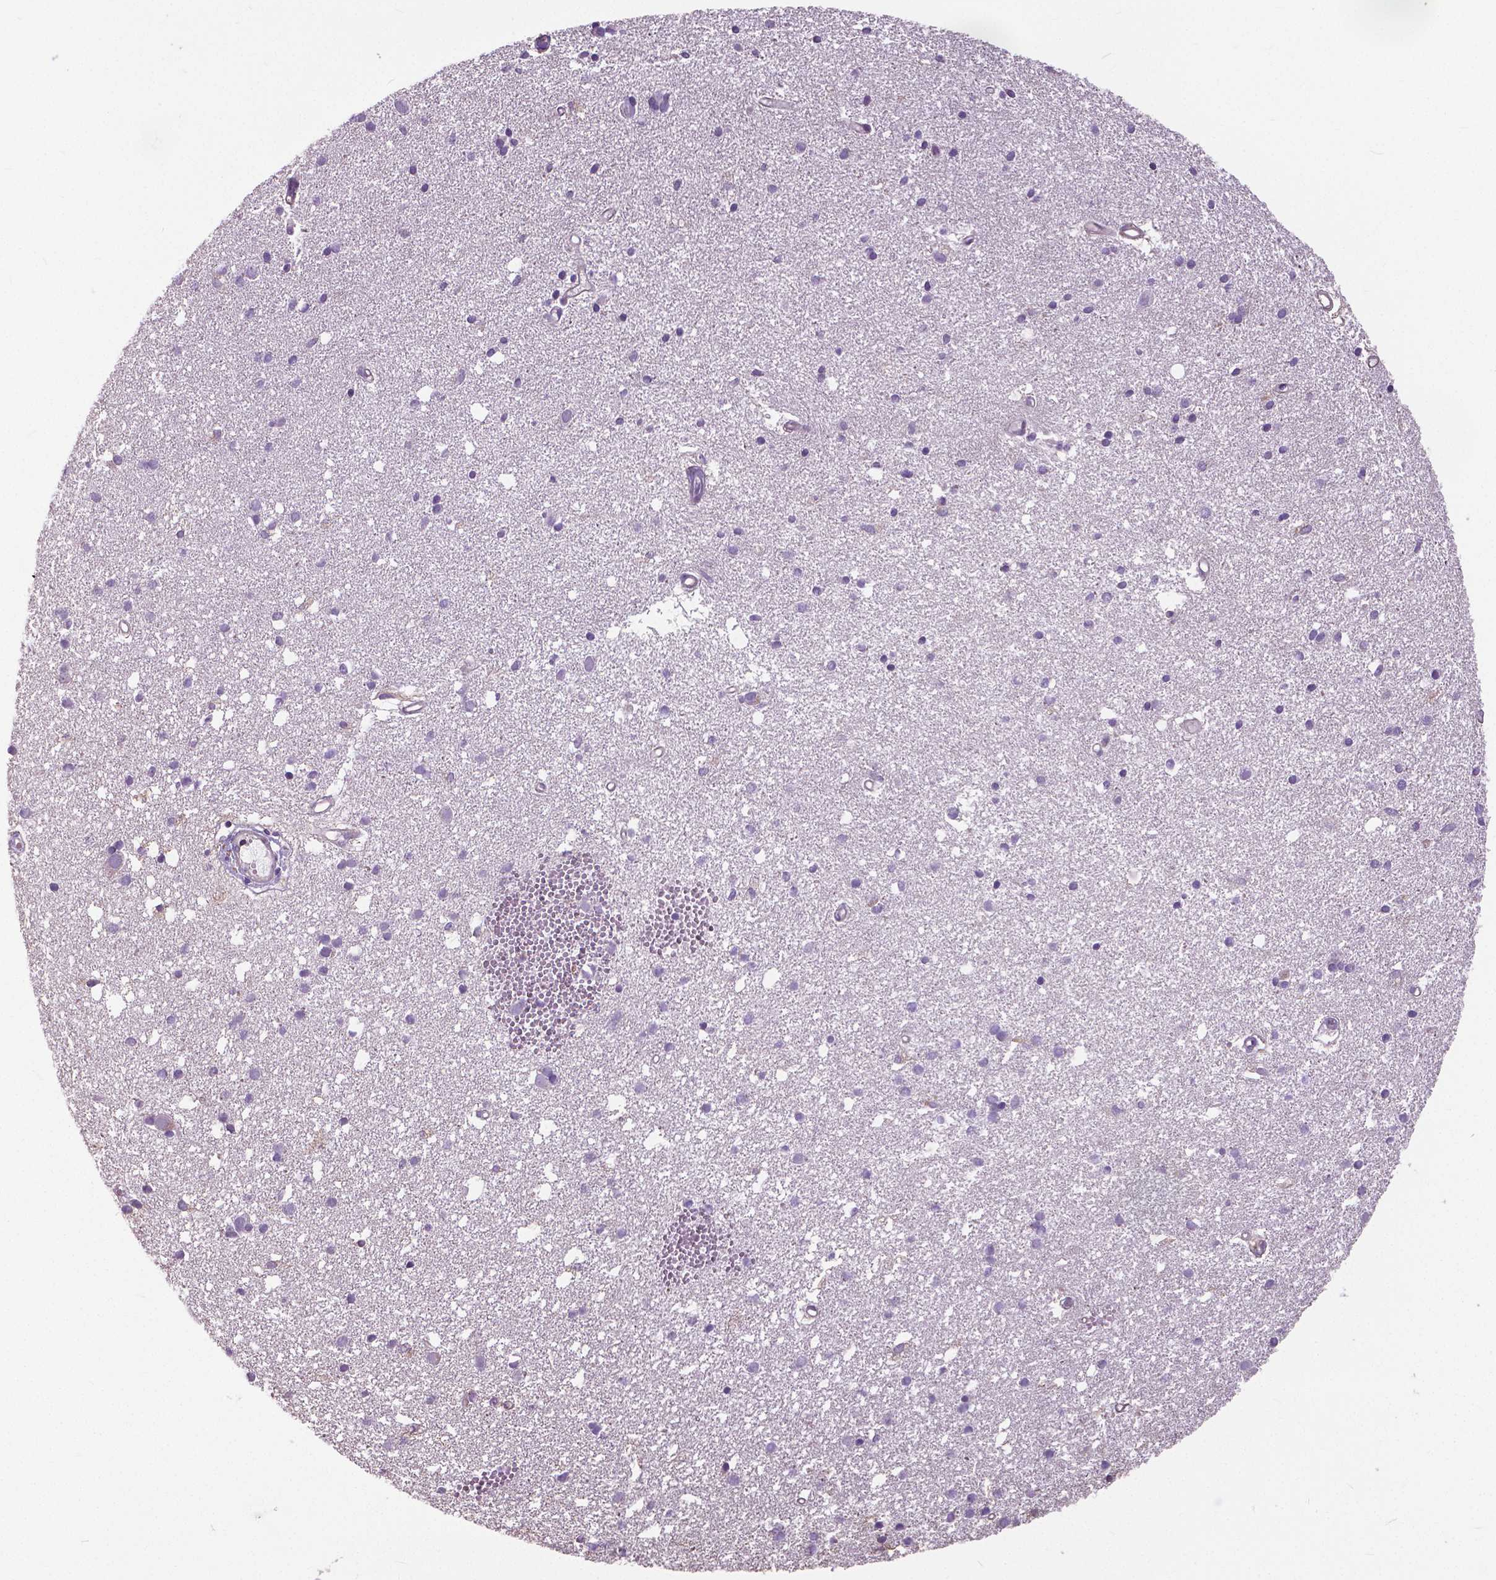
{"staining": {"intensity": "weak", "quantity": "25%-75%", "location": "cytoplasmic/membranous"}, "tissue": "cerebral cortex", "cell_type": "Endothelial cells", "image_type": "normal", "snomed": [{"axis": "morphology", "description": "Normal tissue, NOS"}, {"axis": "morphology", "description": "Glioma, malignant, High grade"}, {"axis": "topography", "description": "Cerebral cortex"}], "caption": "Weak cytoplasmic/membranous staining is appreciated in about 25%-75% of endothelial cells in unremarkable cerebral cortex.", "gene": "ANXA13", "patient": {"sex": "male", "age": 71}}